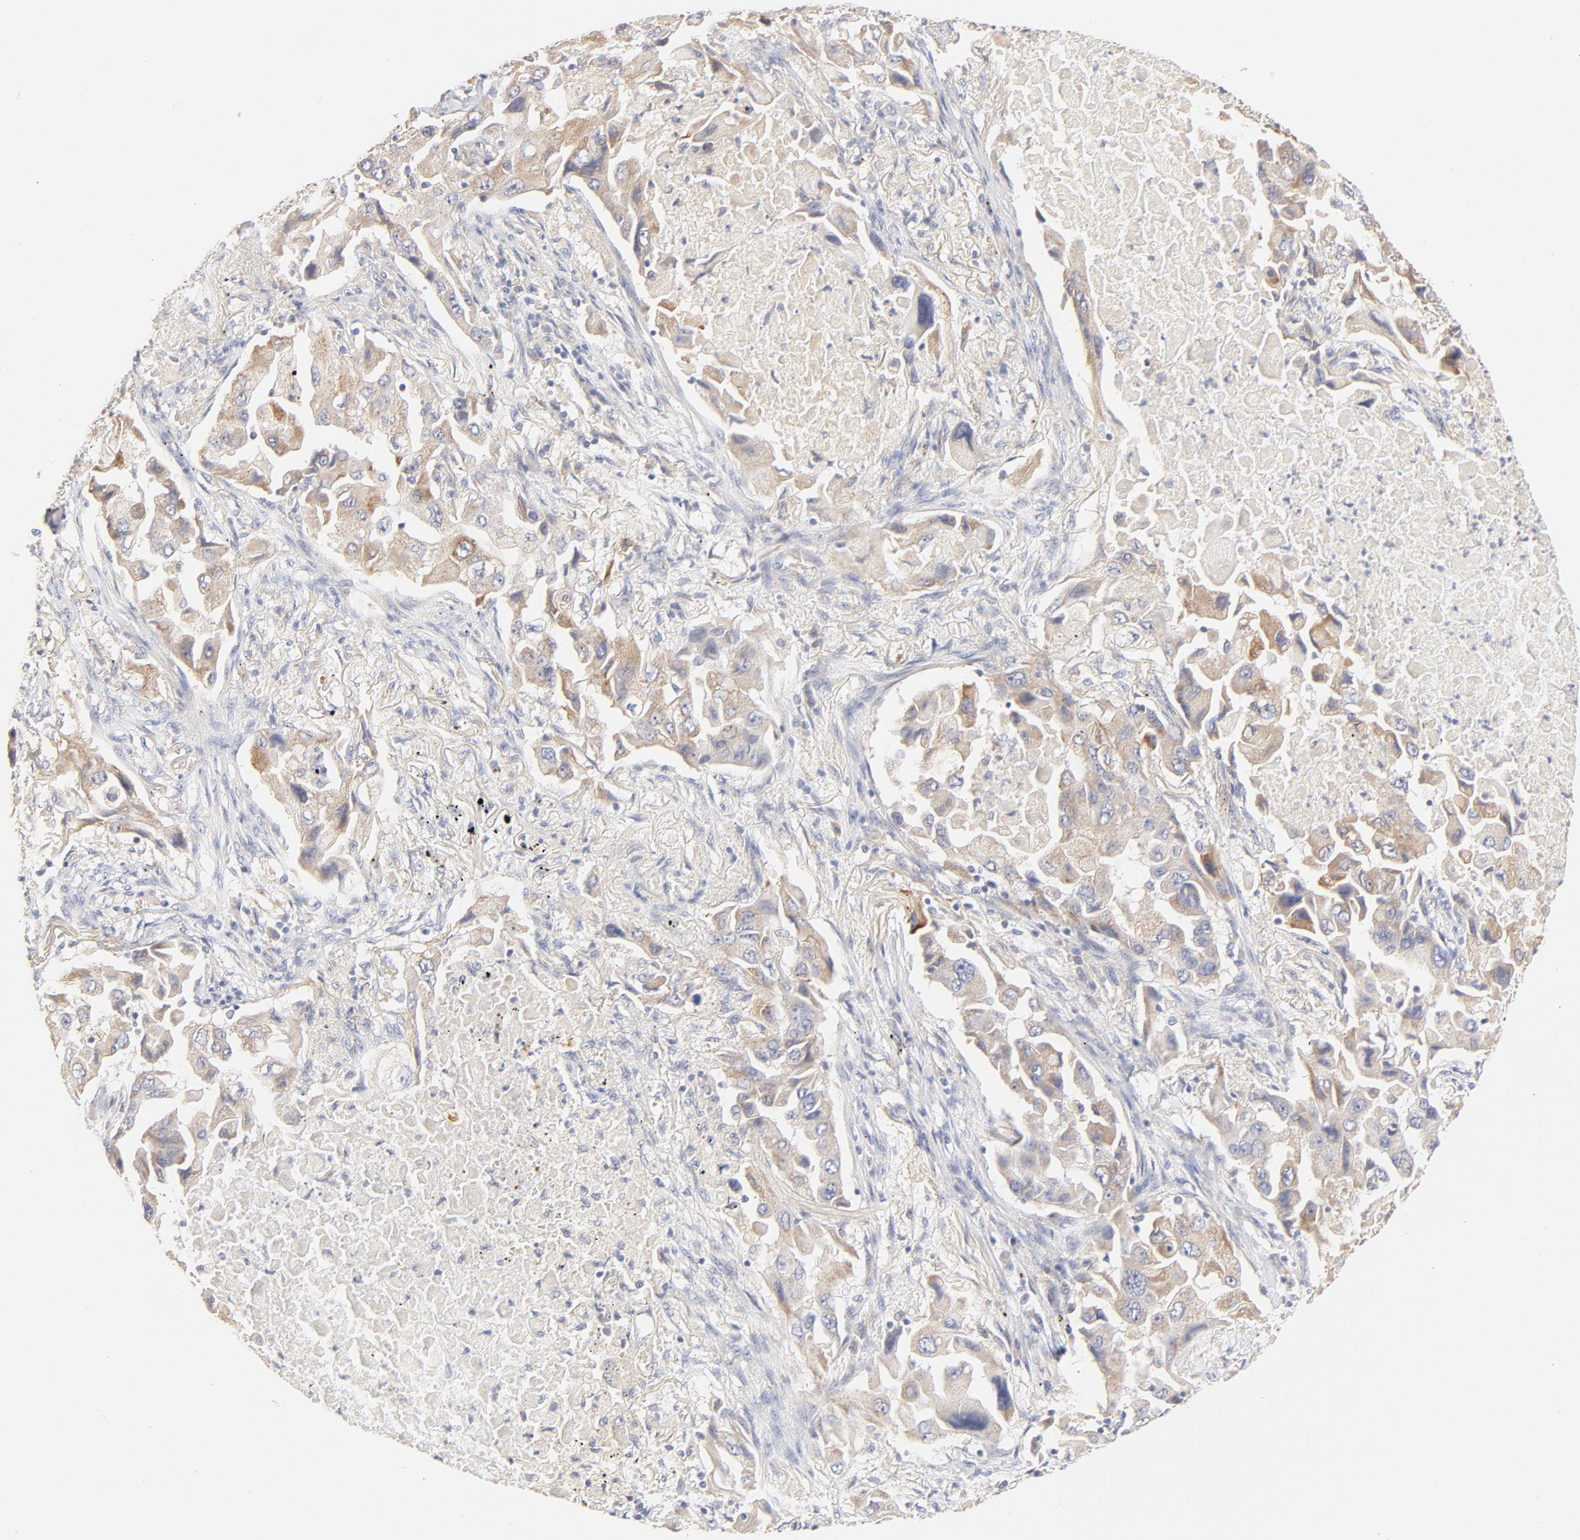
{"staining": {"intensity": "weak", "quantity": ">75%", "location": "cytoplasmic/membranous"}, "tissue": "lung cancer", "cell_type": "Tumor cells", "image_type": "cancer", "snomed": [{"axis": "morphology", "description": "Adenocarcinoma, NOS"}, {"axis": "topography", "description": "Lung"}], "caption": "Immunohistochemistry micrograph of human lung cancer stained for a protein (brown), which exhibits low levels of weak cytoplasmic/membranous positivity in about >75% of tumor cells.", "gene": "MTERF2", "patient": {"sex": "female", "age": 65}}